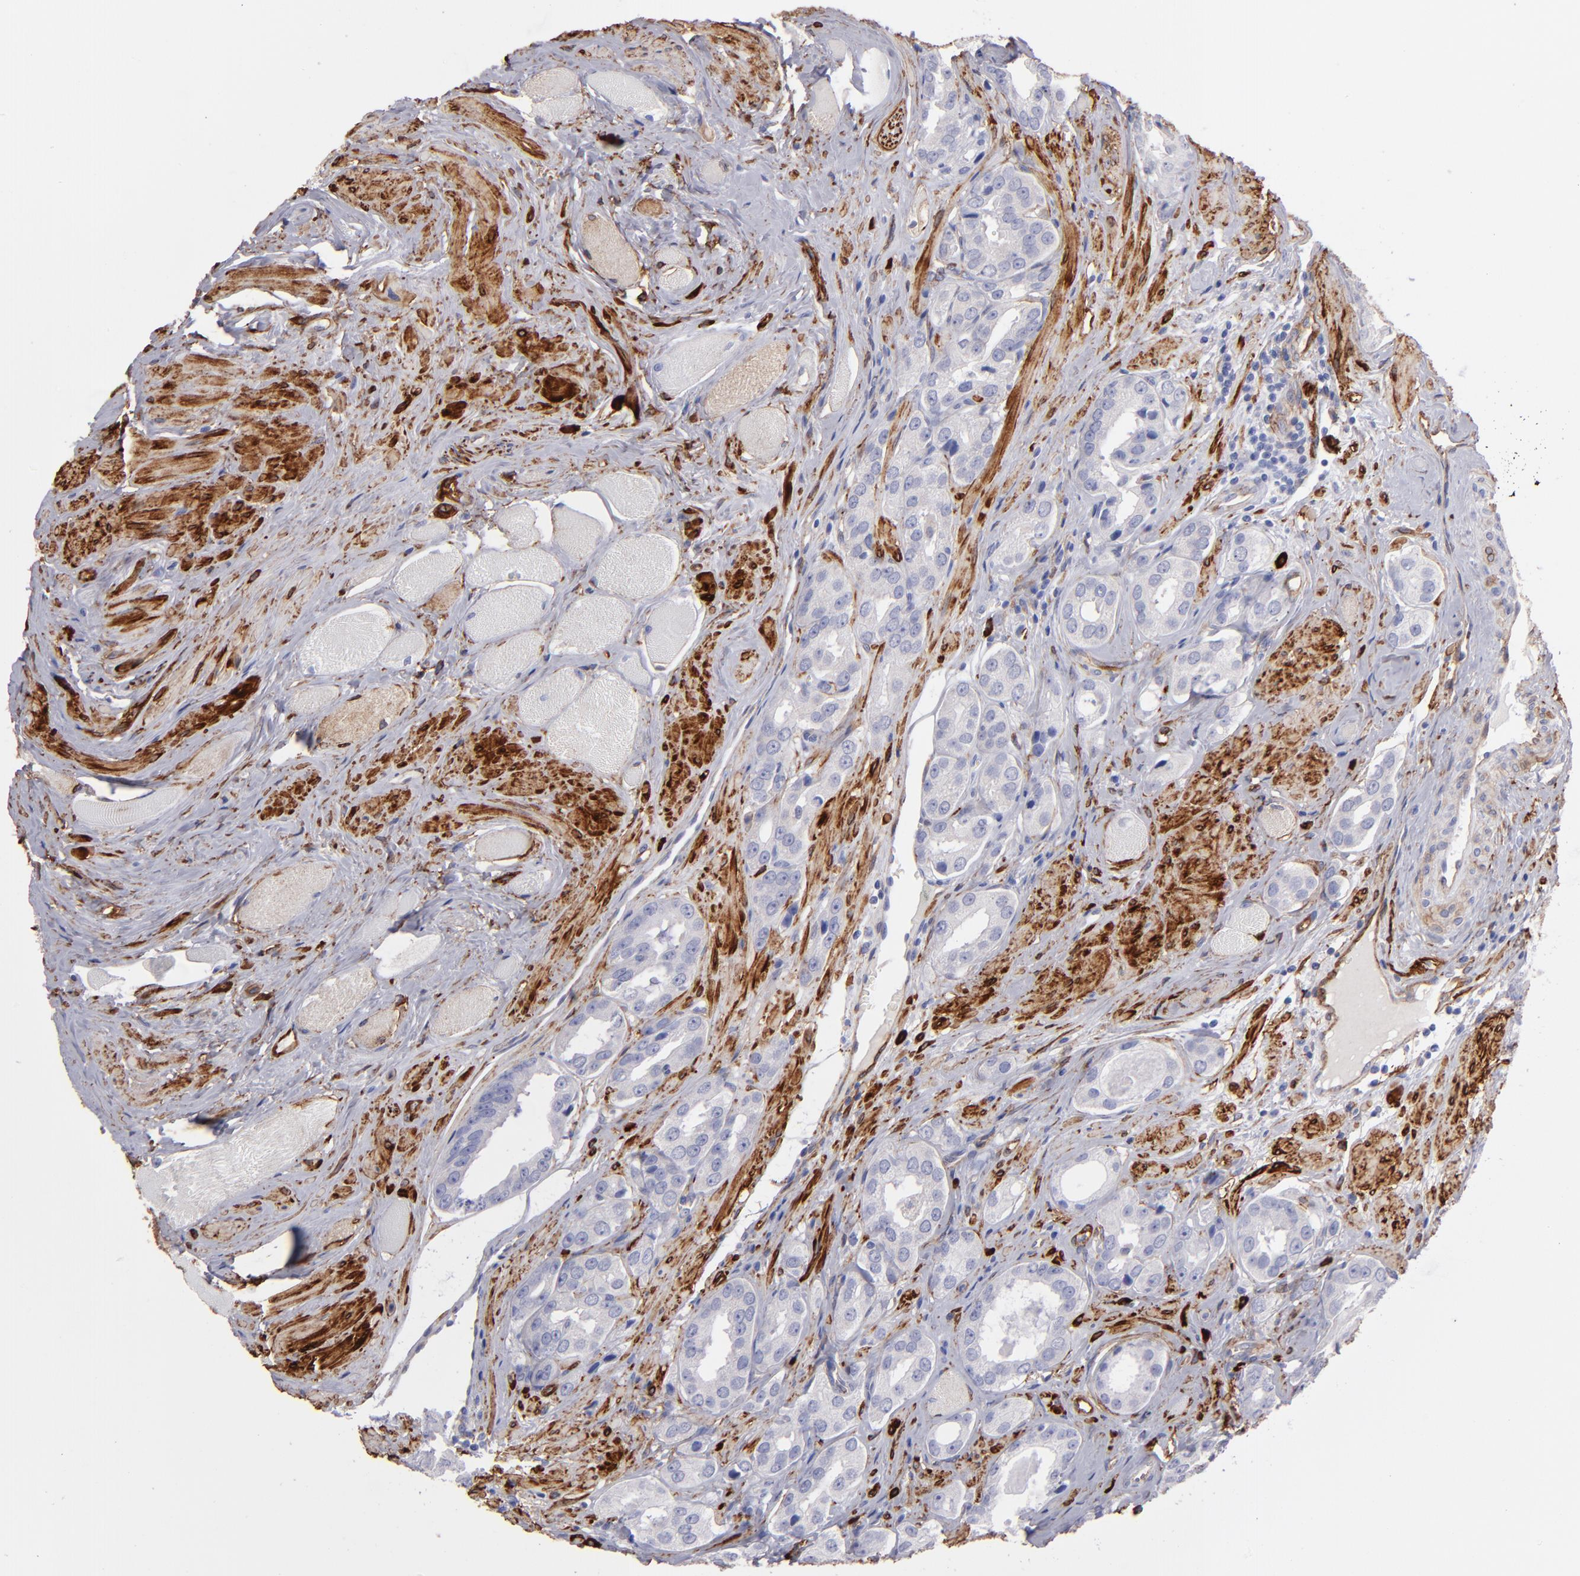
{"staining": {"intensity": "negative", "quantity": "none", "location": "none"}, "tissue": "prostate cancer", "cell_type": "Tumor cells", "image_type": "cancer", "snomed": [{"axis": "morphology", "description": "Adenocarcinoma, Medium grade"}, {"axis": "topography", "description": "Prostate"}], "caption": "This is an immunohistochemistry (IHC) photomicrograph of prostate cancer (medium-grade adenocarcinoma). There is no positivity in tumor cells.", "gene": "AHNAK2", "patient": {"sex": "male", "age": 53}}